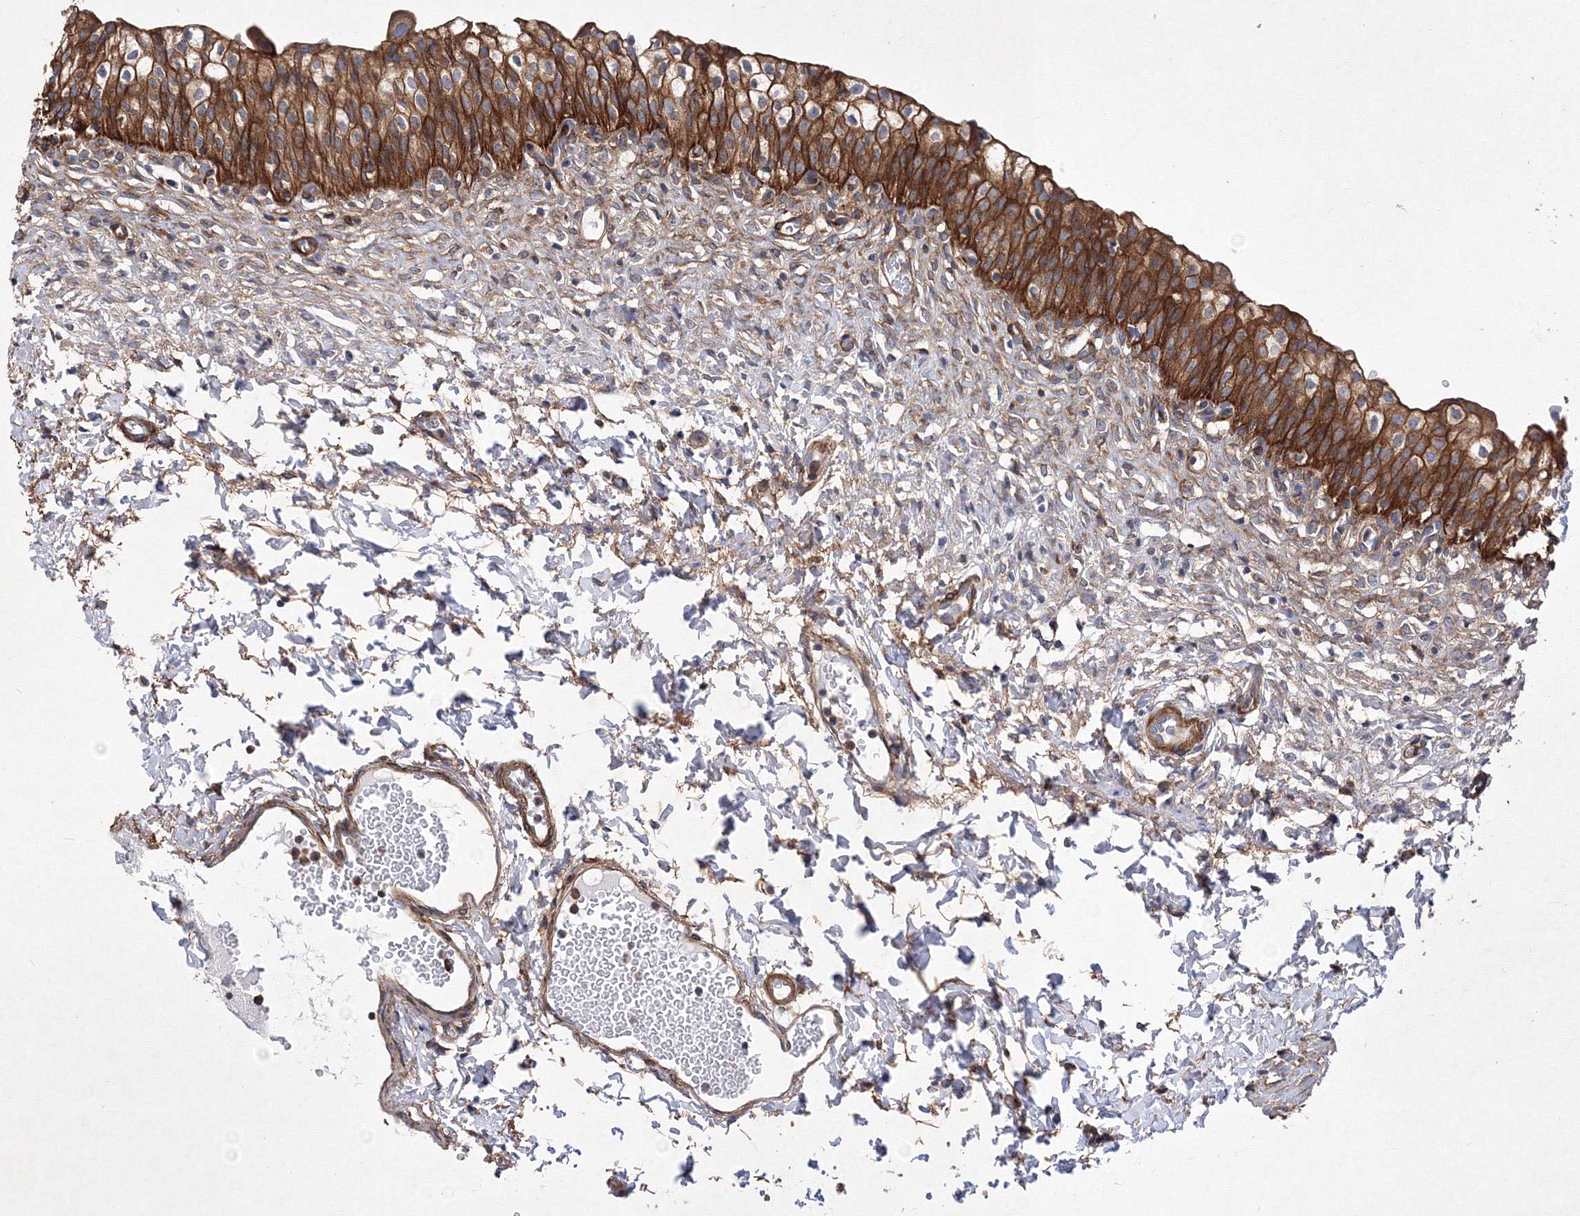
{"staining": {"intensity": "strong", "quantity": ">75%", "location": "cytoplasmic/membranous"}, "tissue": "urinary bladder", "cell_type": "Urothelial cells", "image_type": "normal", "snomed": [{"axis": "morphology", "description": "Normal tissue, NOS"}, {"axis": "topography", "description": "Urinary bladder"}], "caption": "Strong cytoplasmic/membranous protein staining is appreciated in approximately >75% of urothelial cells in urinary bladder.", "gene": "SNX18", "patient": {"sex": "male", "age": 55}}